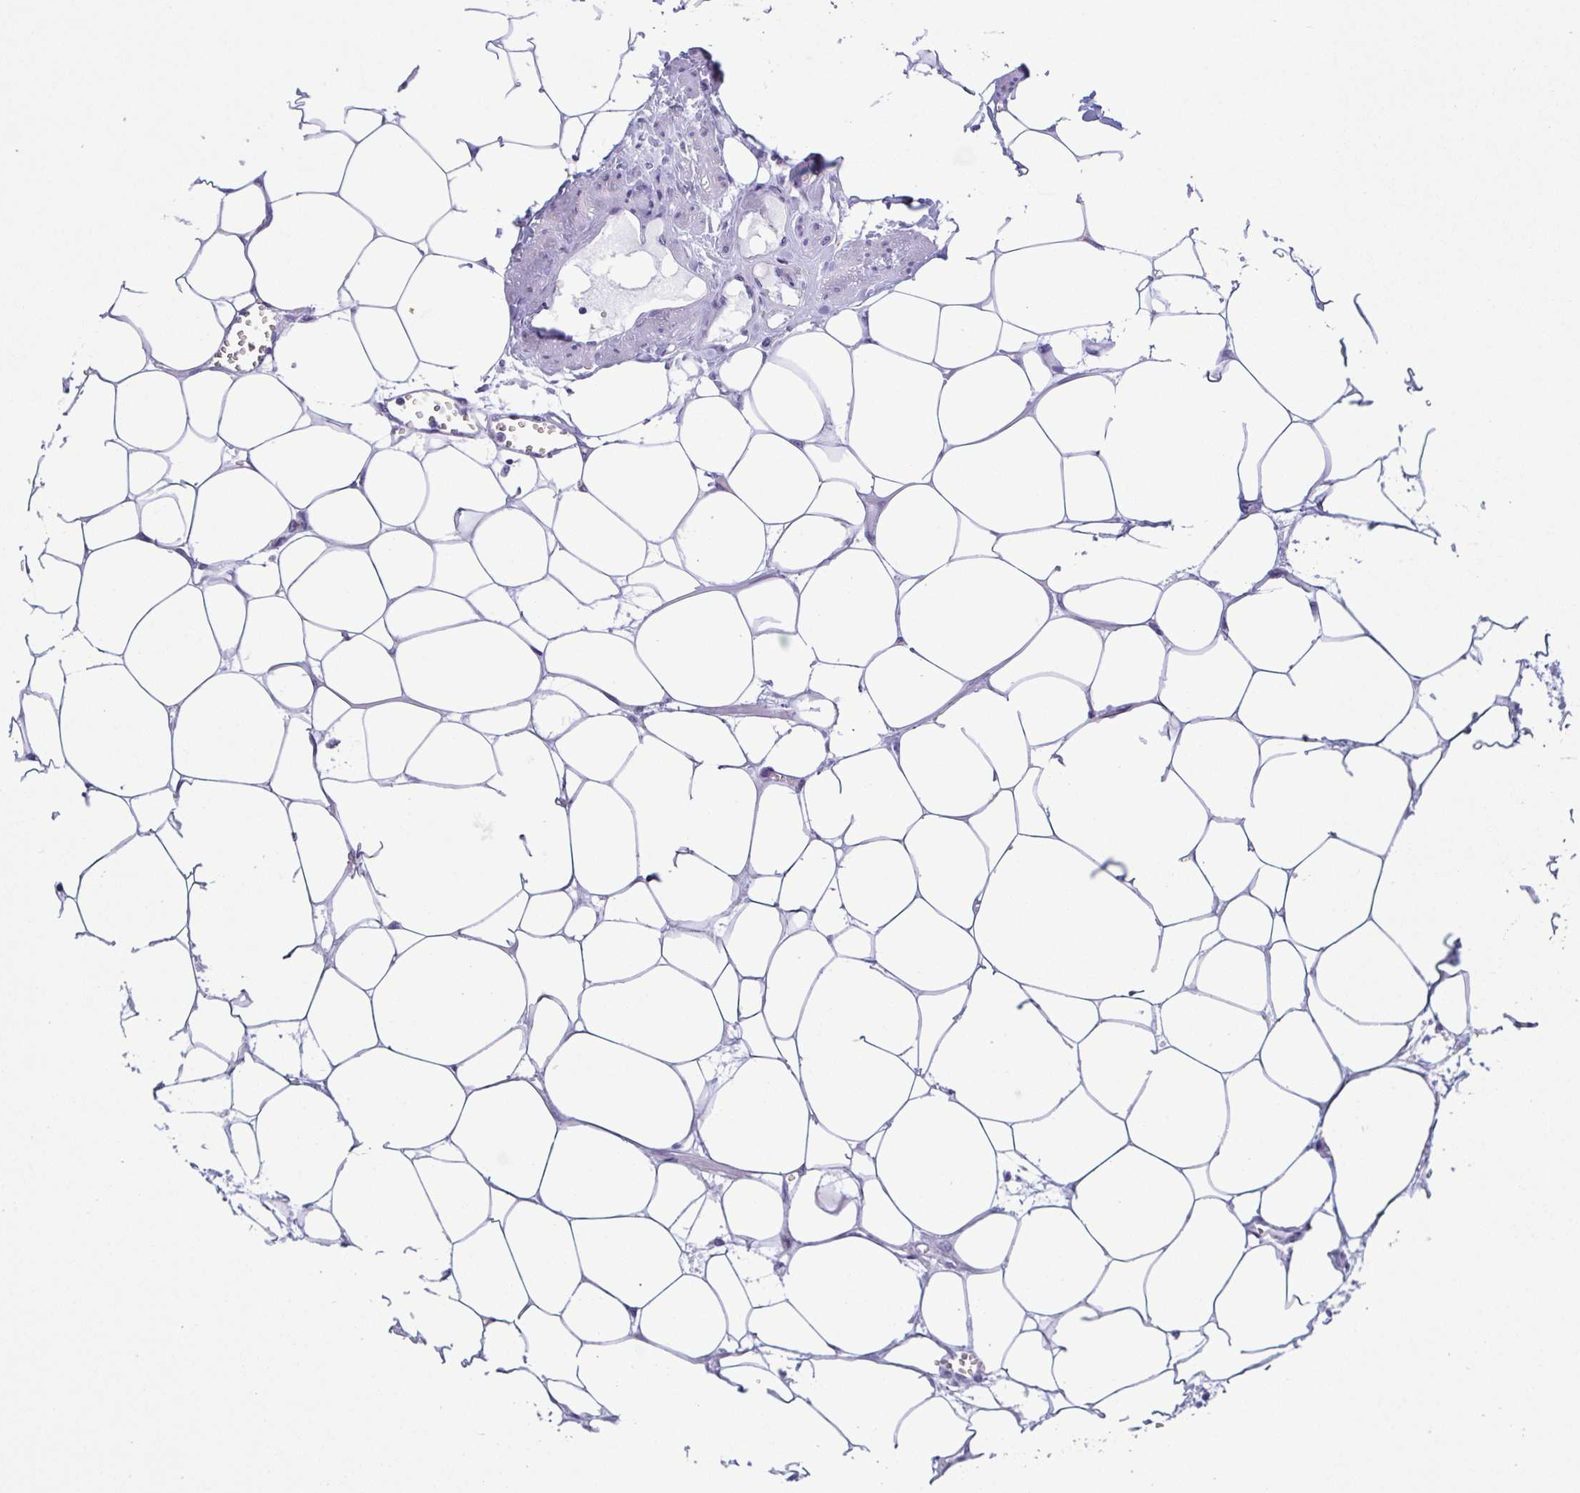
{"staining": {"intensity": "negative", "quantity": "none", "location": "none"}, "tissue": "lymph node", "cell_type": "Germinal center cells", "image_type": "normal", "snomed": [{"axis": "morphology", "description": "Normal tissue, NOS"}, {"axis": "topography", "description": "Lymph node"}], "caption": "This is a image of IHC staining of unremarkable lymph node, which shows no expression in germinal center cells. Nuclei are stained in blue.", "gene": "SULT1B1", "patient": {"sex": "male", "age": 66}}